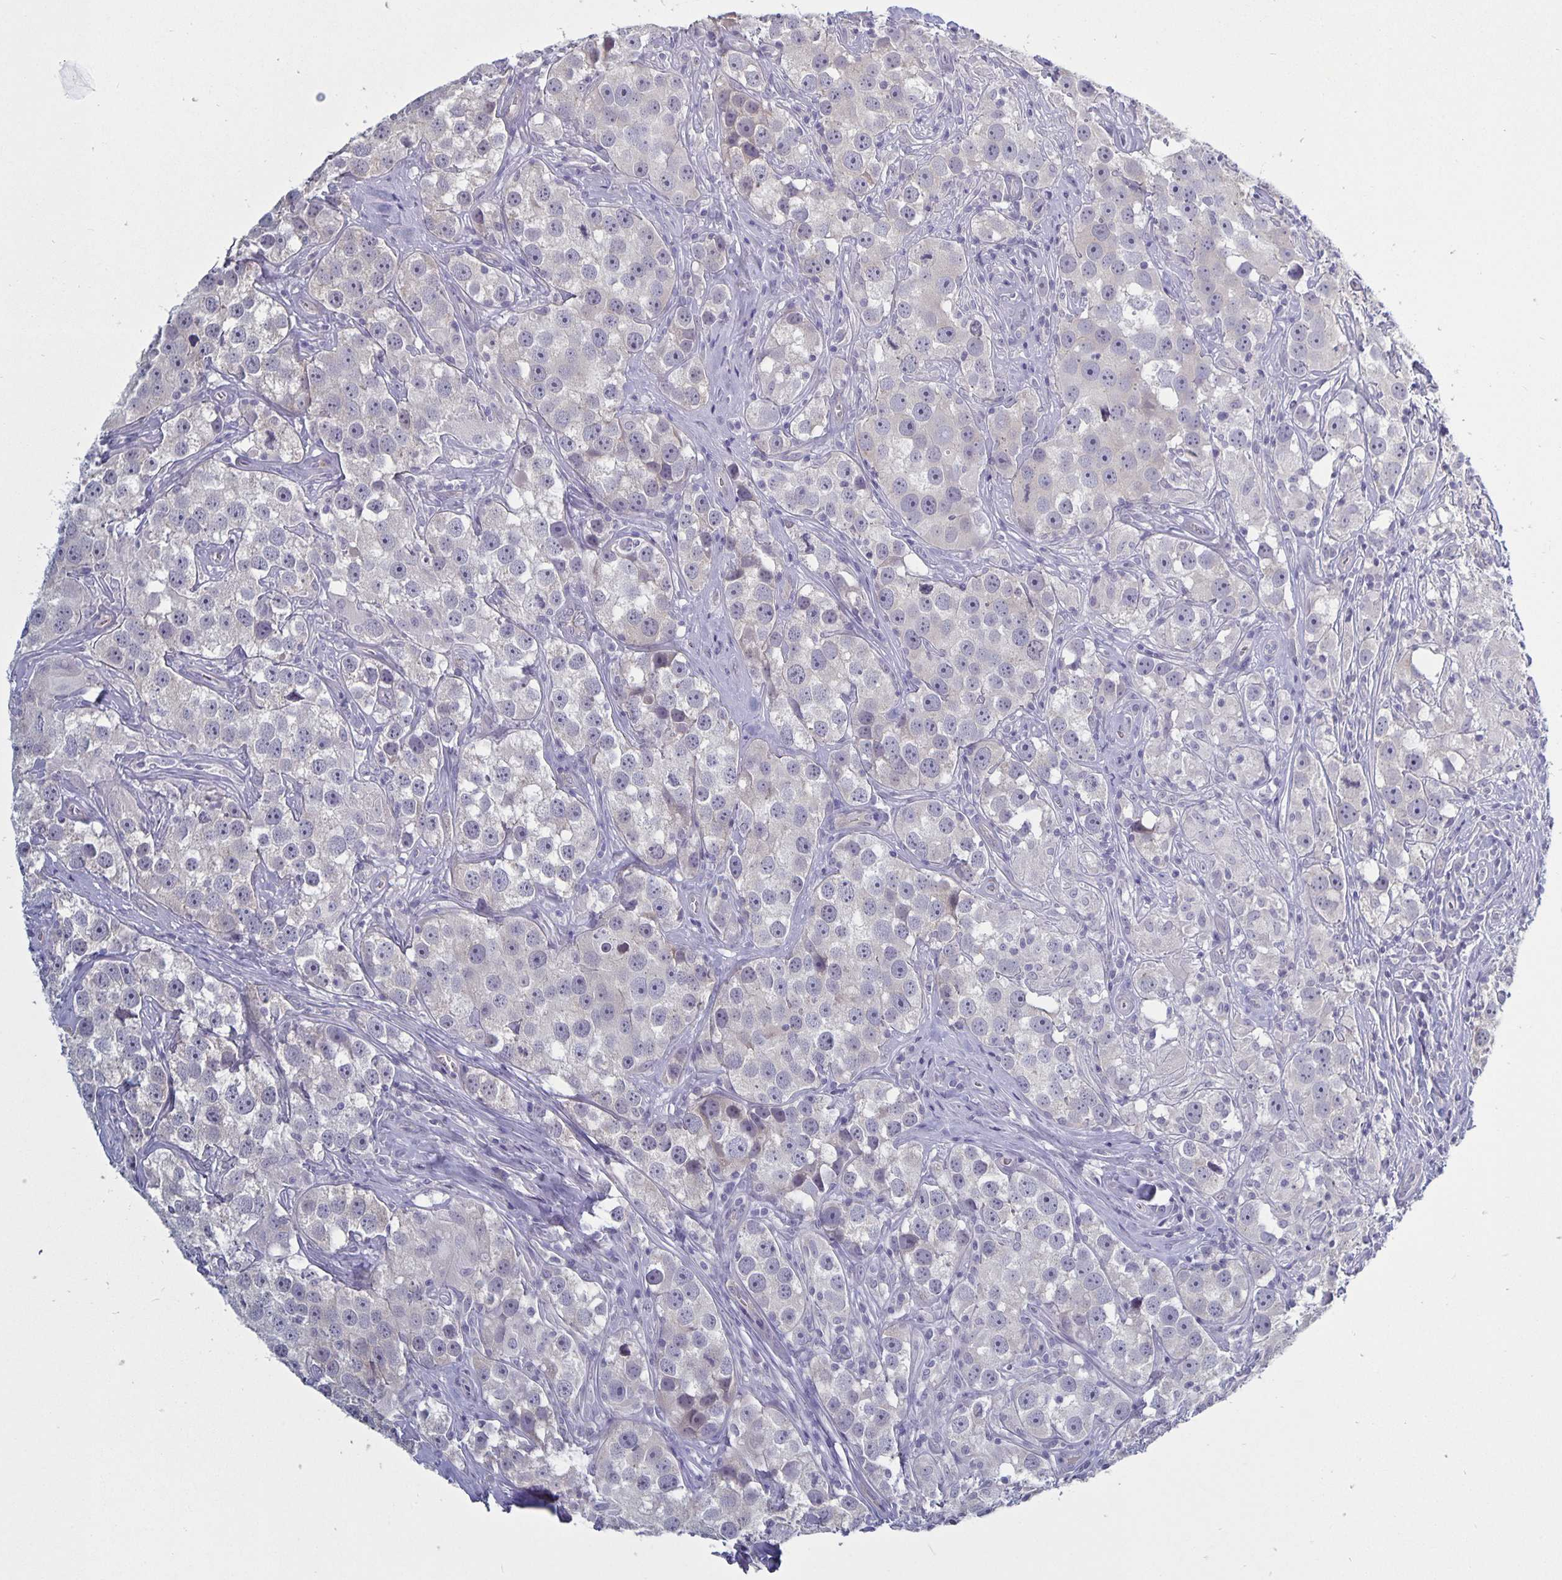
{"staining": {"intensity": "negative", "quantity": "none", "location": "none"}, "tissue": "testis cancer", "cell_type": "Tumor cells", "image_type": "cancer", "snomed": [{"axis": "morphology", "description": "Seminoma, NOS"}, {"axis": "topography", "description": "Testis"}], "caption": "An IHC micrograph of testis cancer (seminoma) is shown. There is no staining in tumor cells of testis cancer (seminoma). The staining is performed using DAB (3,3'-diaminobenzidine) brown chromogen with nuclei counter-stained in using hematoxylin.", "gene": "PLCB3", "patient": {"sex": "male", "age": 49}}